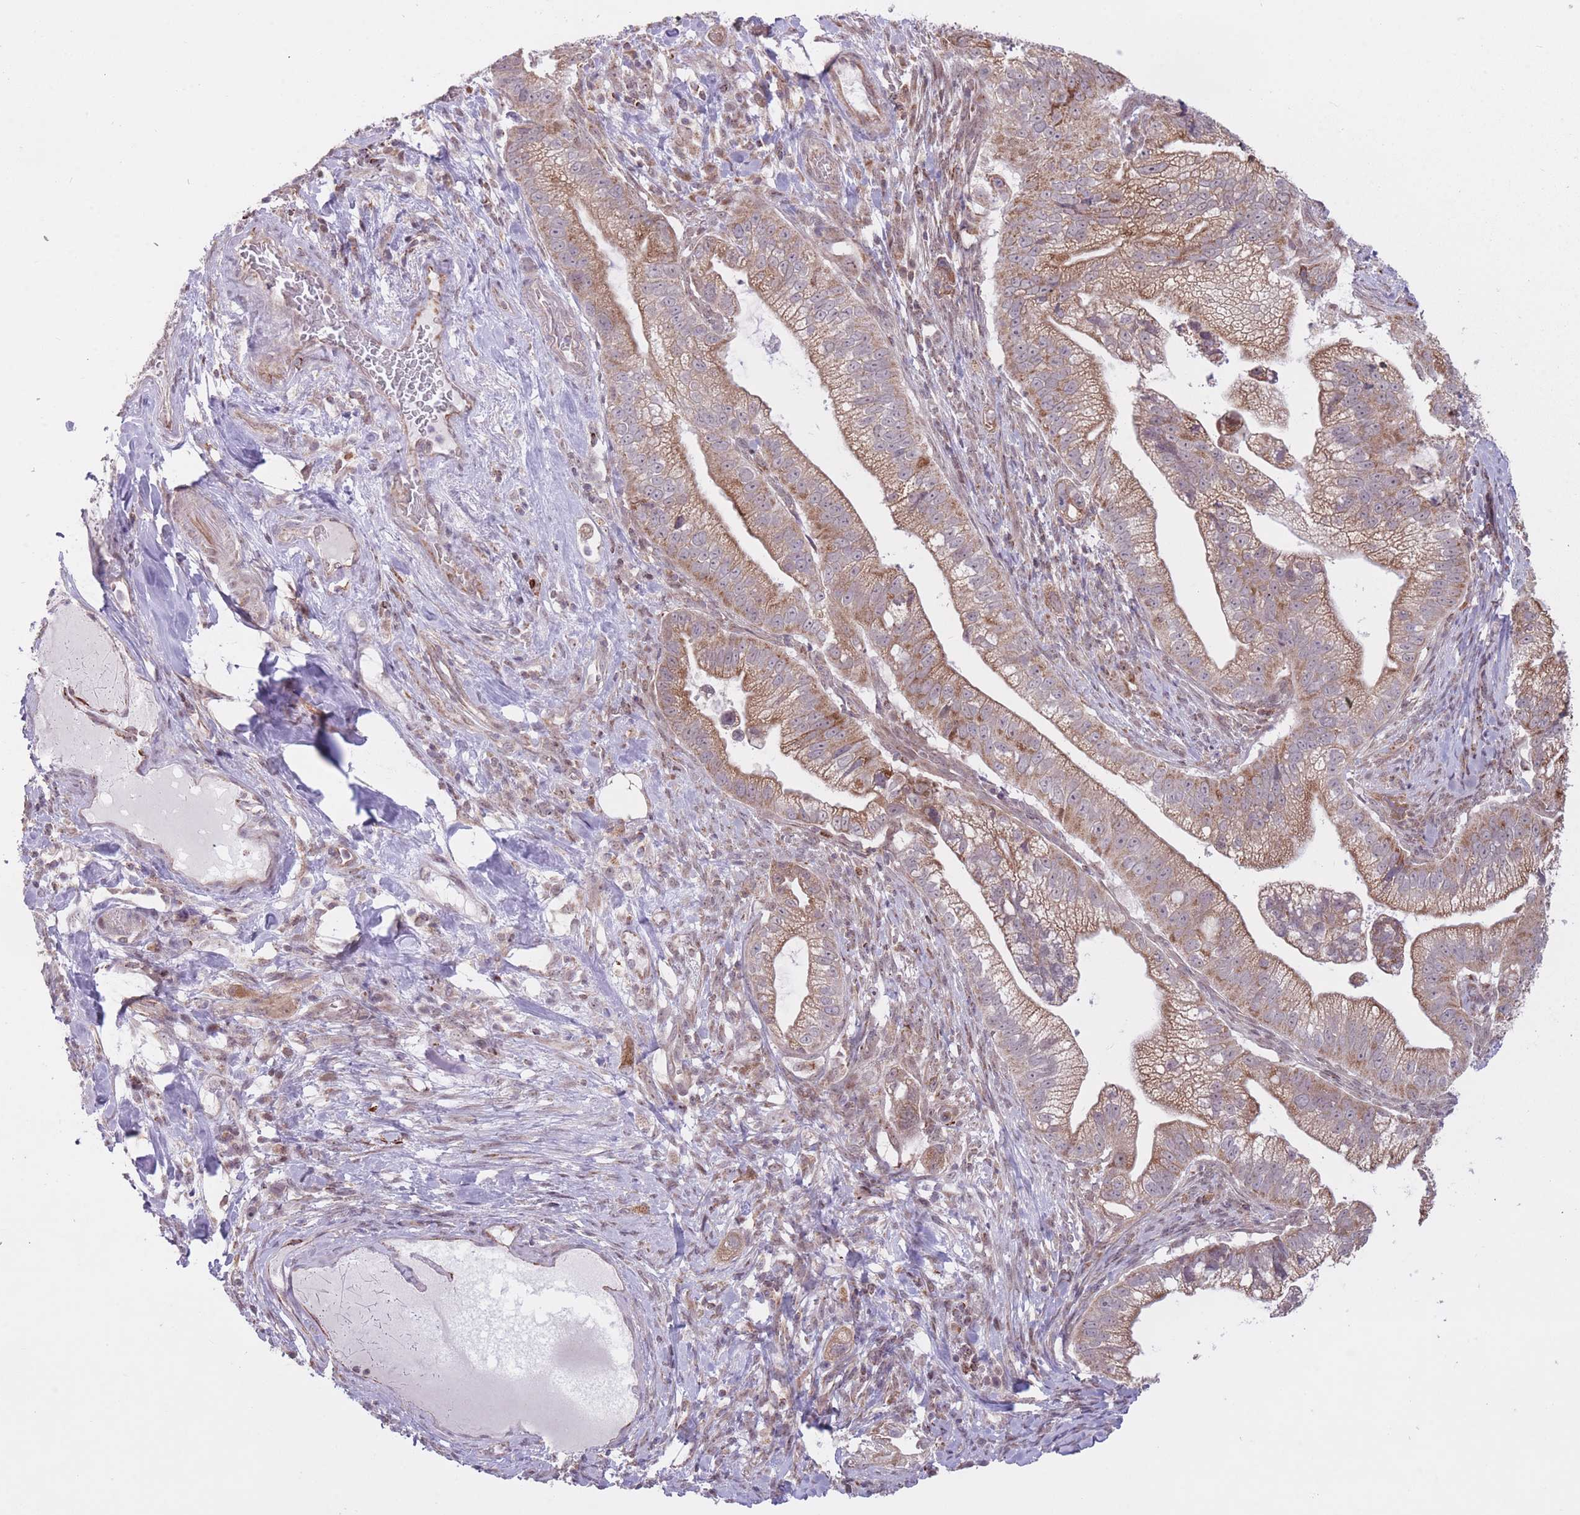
{"staining": {"intensity": "moderate", "quantity": ">75%", "location": "cytoplasmic/membranous"}, "tissue": "pancreatic cancer", "cell_type": "Tumor cells", "image_type": "cancer", "snomed": [{"axis": "morphology", "description": "Adenocarcinoma, NOS"}, {"axis": "topography", "description": "Pancreas"}], "caption": "Approximately >75% of tumor cells in adenocarcinoma (pancreatic) reveal moderate cytoplasmic/membranous protein expression as visualized by brown immunohistochemical staining.", "gene": "DPYSL4", "patient": {"sex": "male", "age": 70}}